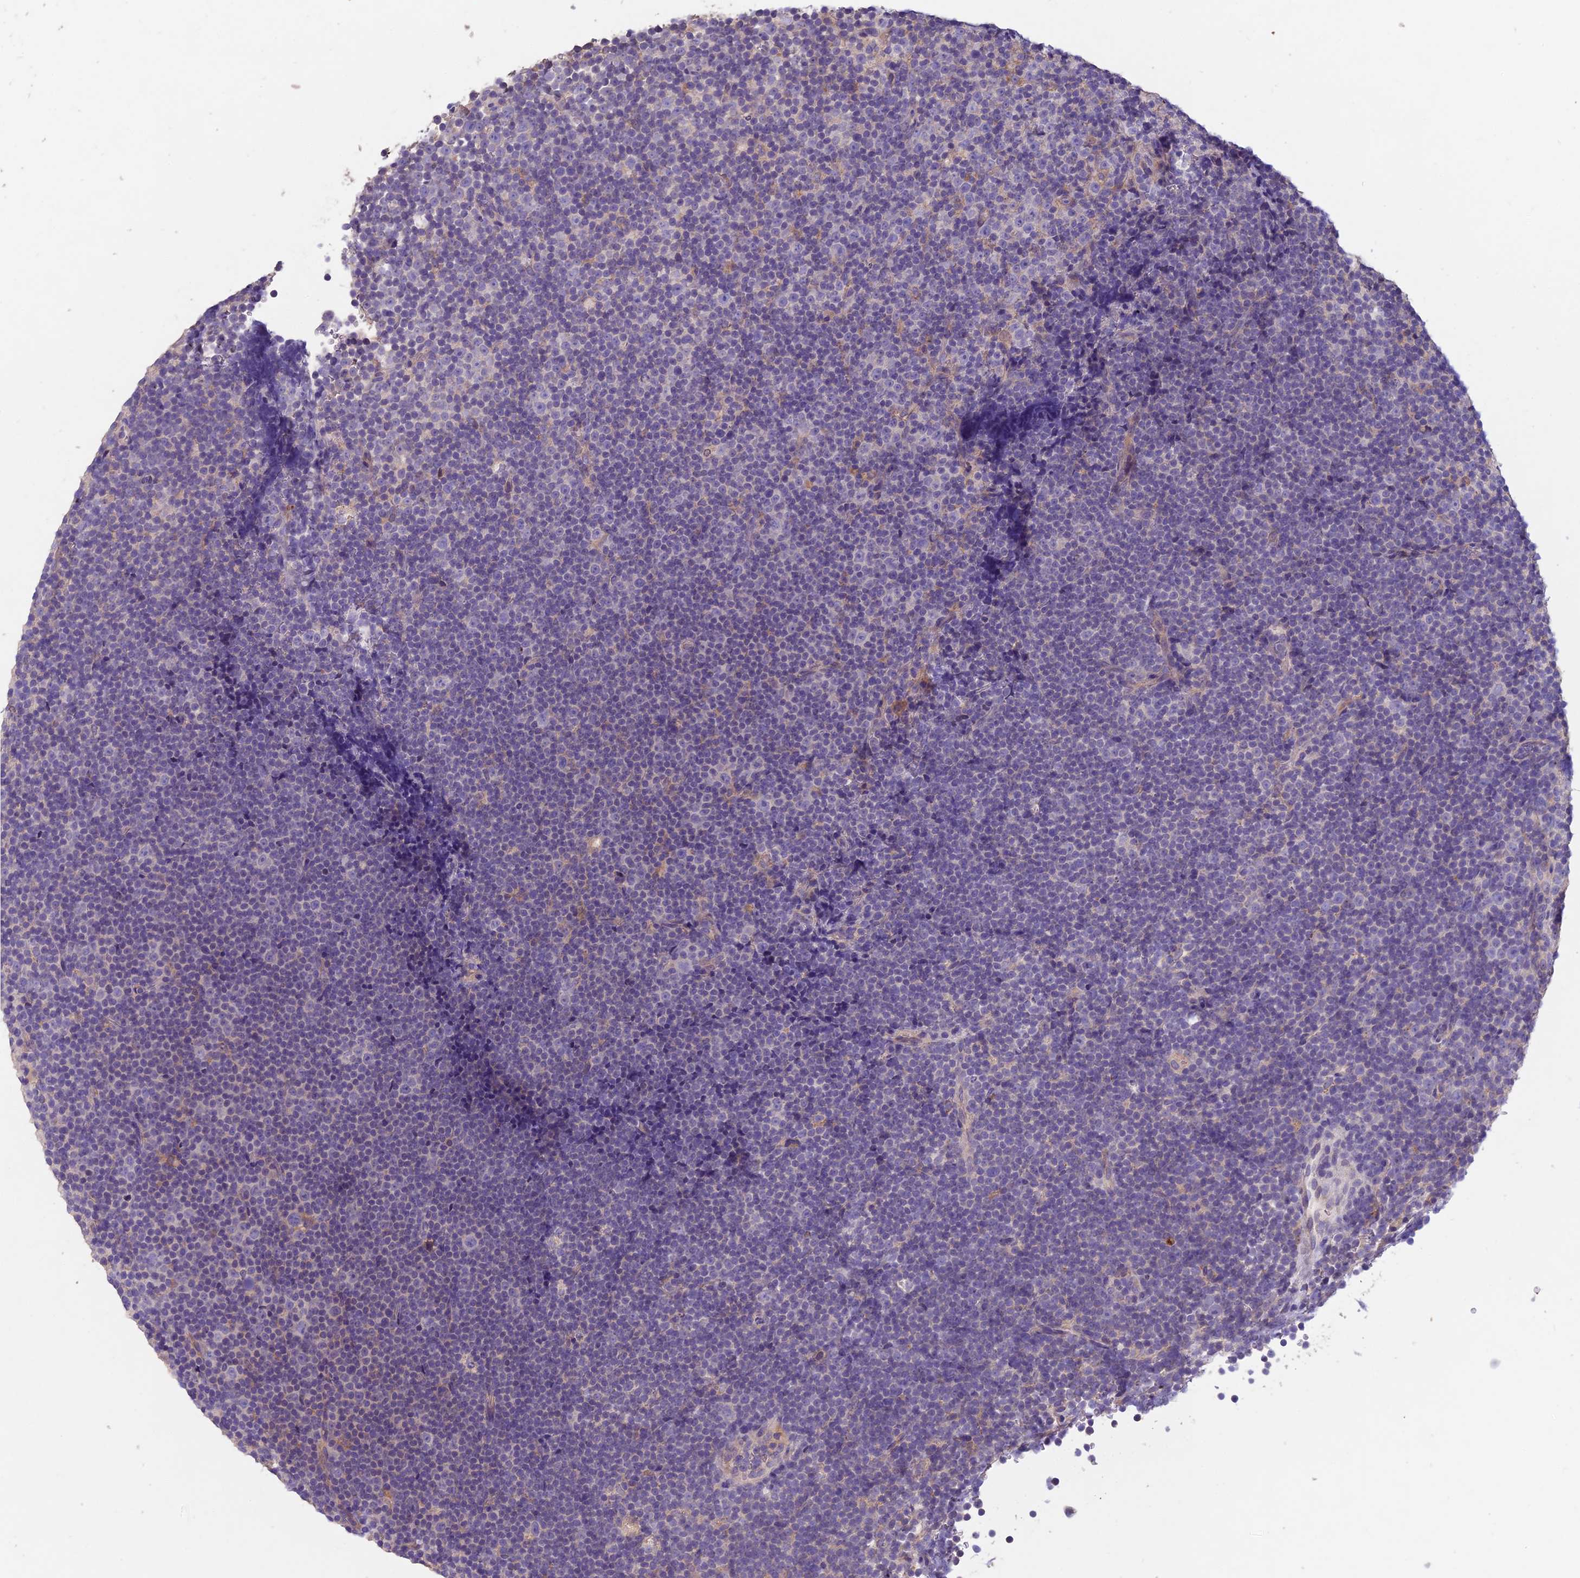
{"staining": {"intensity": "negative", "quantity": "none", "location": "none"}, "tissue": "lymphoma", "cell_type": "Tumor cells", "image_type": "cancer", "snomed": [{"axis": "morphology", "description": "Malignant lymphoma, non-Hodgkin's type, Low grade"}, {"axis": "topography", "description": "Lymph node"}], "caption": "IHC of malignant lymphoma, non-Hodgkin's type (low-grade) exhibits no positivity in tumor cells. (DAB IHC with hematoxylin counter stain).", "gene": "CEACAM16", "patient": {"sex": "female", "age": 67}}